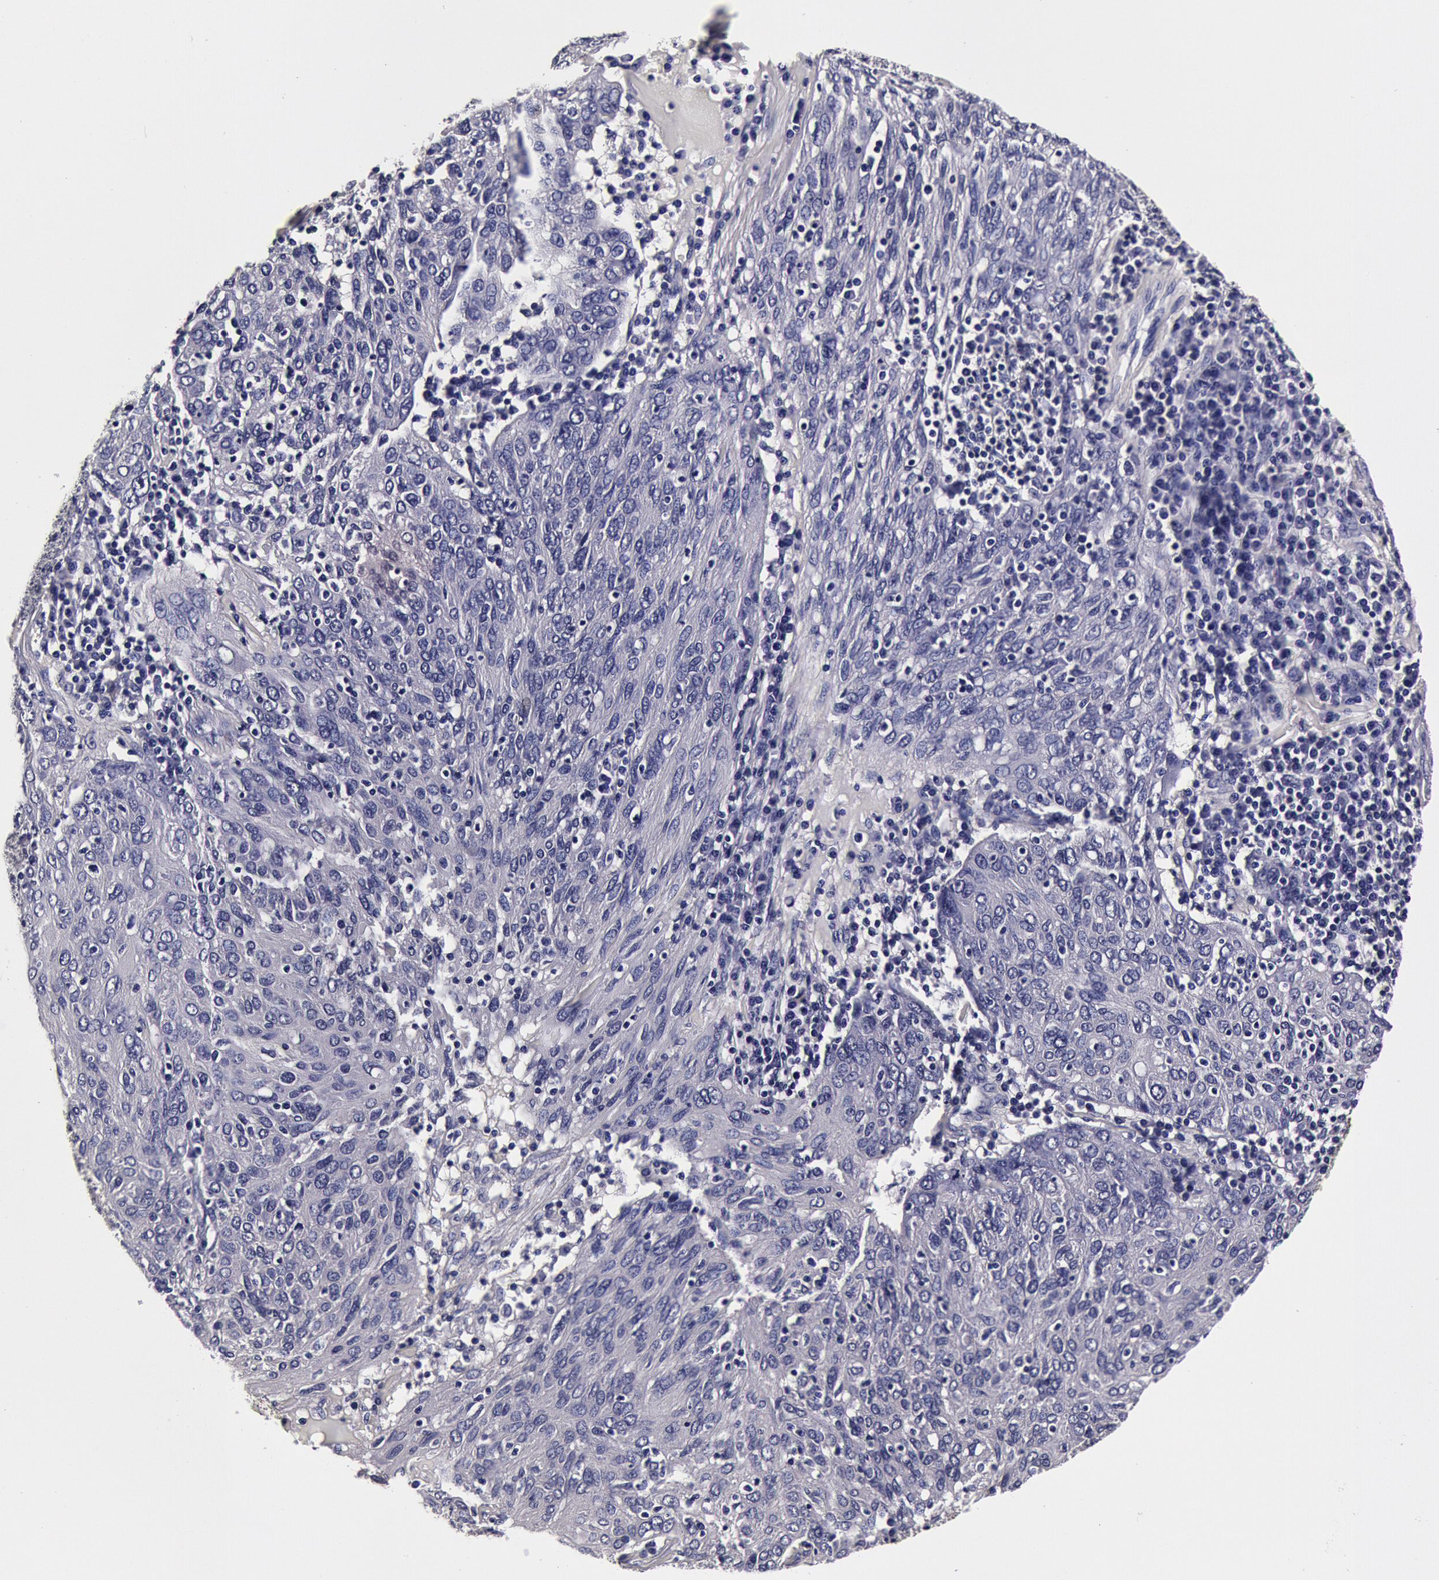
{"staining": {"intensity": "negative", "quantity": "none", "location": "none"}, "tissue": "ovarian cancer", "cell_type": "Tumor cells", "image_type": "cancer", "snomed": [{"axis": "morphology", "description": "Carcinoma, endometroid"}, {"axis": "topography", "description": "Ovary"}], "caption": "Immunohistochemistry photomicrograph of ovarian cancer stained for a protein (brown), which exhibits no staining in tumor cells. (DAB immunohistochemistry (IHC) visualized using brightfield microscopy, high magnification).", "gene": "CCDC22", "patient": {"sex": "female", "age": 50}}